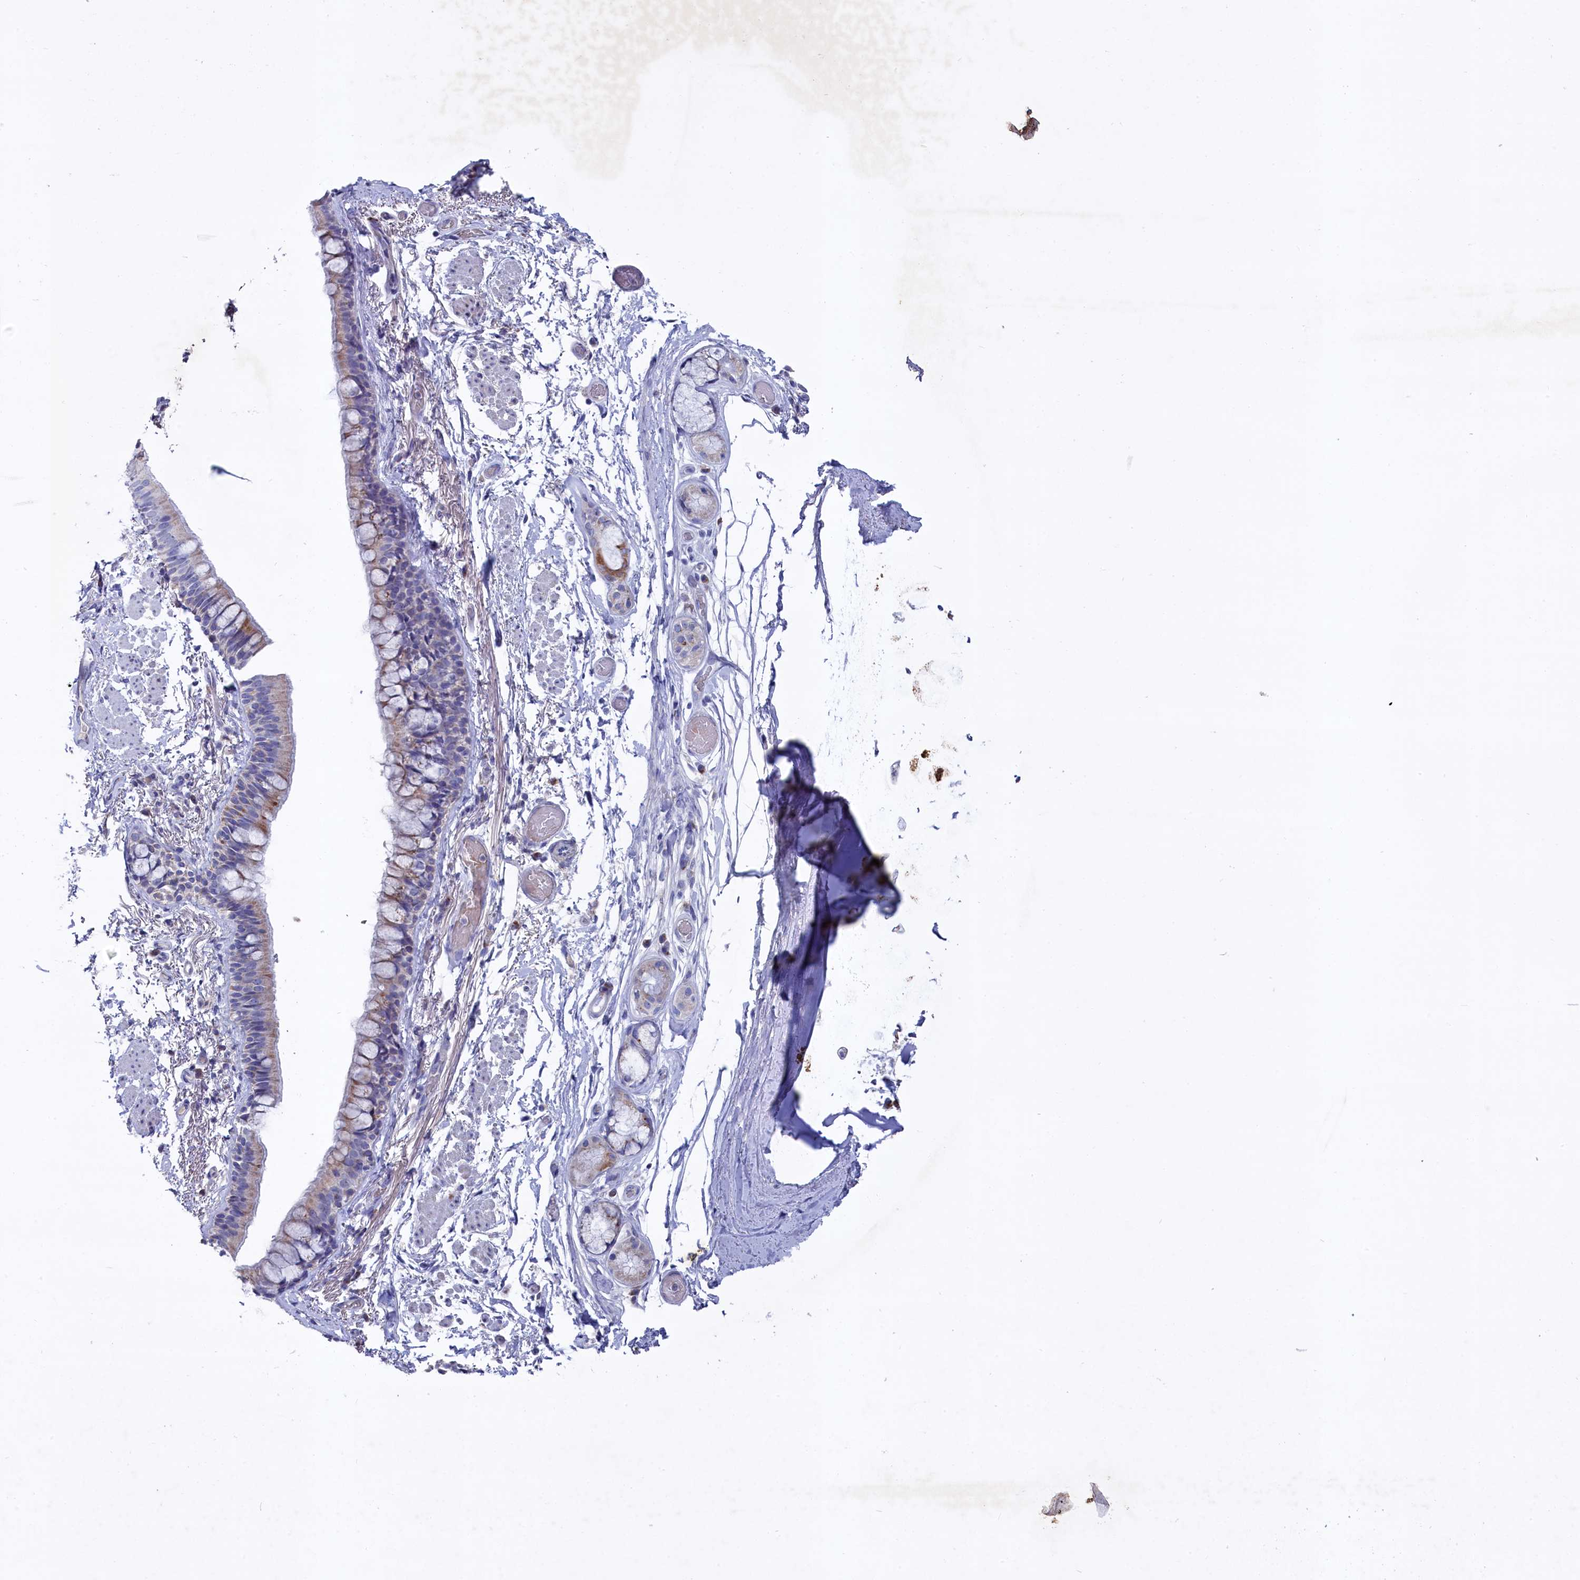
{"staining": {"intensity": "weak", "quantity": "<25%", "location": "cytoplasmic/membranous"}, "tissue": "bronchus", "cell_type": "Respiratory epithelial cells", "image_type": "normal", "snomed": [{"axis": "morphology", "description": "Normal tissue, NOS"}, {"axis": "topography", "description": "Cartilage tissue"}], "caption": "Immunohistochemical staining of normal human bronchus reveals no significant positivity in respiratory epithelial cells. The staining is performed using DAB (3,3'-diaminobenzidine) brown chromogen with nuclei counter-stained in using hematoxylin.", "gene": "GPR108", "patient": {"sex": "male", "age": 63}}